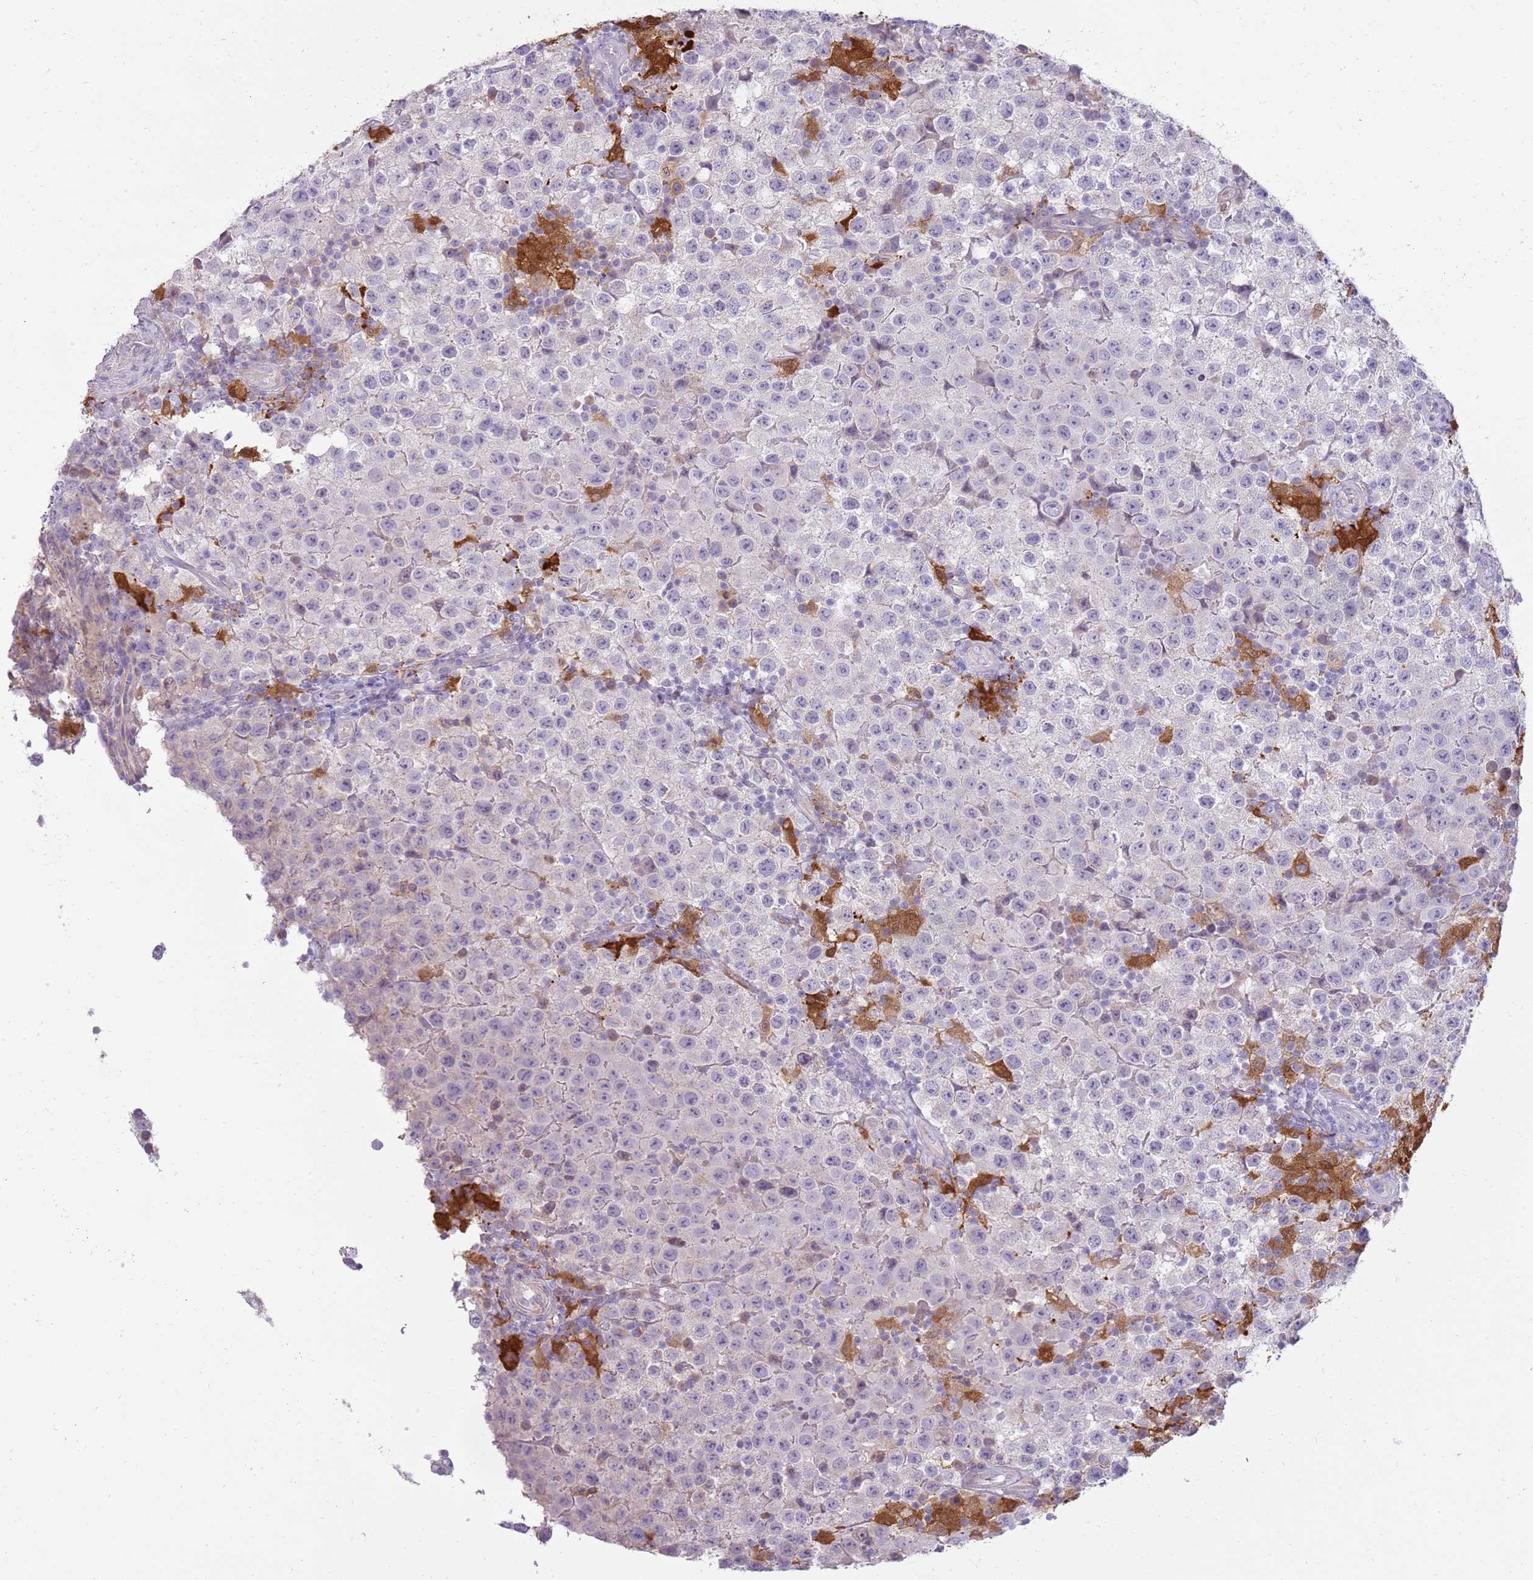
{"staining": {"intensity": "negative", "quantity": "none", "location": "none"}, "tissue": "testis cancer", "cell_type": "Tumor cells", "image_type": "cancer", "snomed": [{"axis": "morphology", "description": "Seminoma, NOS"}, {"axis": "morphology", "description": "Carcinoma, Embryonal, NOS"}, {"axis": "topography", "description": "Testis"}], "caption": "Immunohistochemistry image of testis cancer (embryonal carcinoma) stained for a protein (brown), which demonstrates no staining in tumor cells.", "gene": "DIPK1C", "patient": {"sex": "male", "age": 41}}